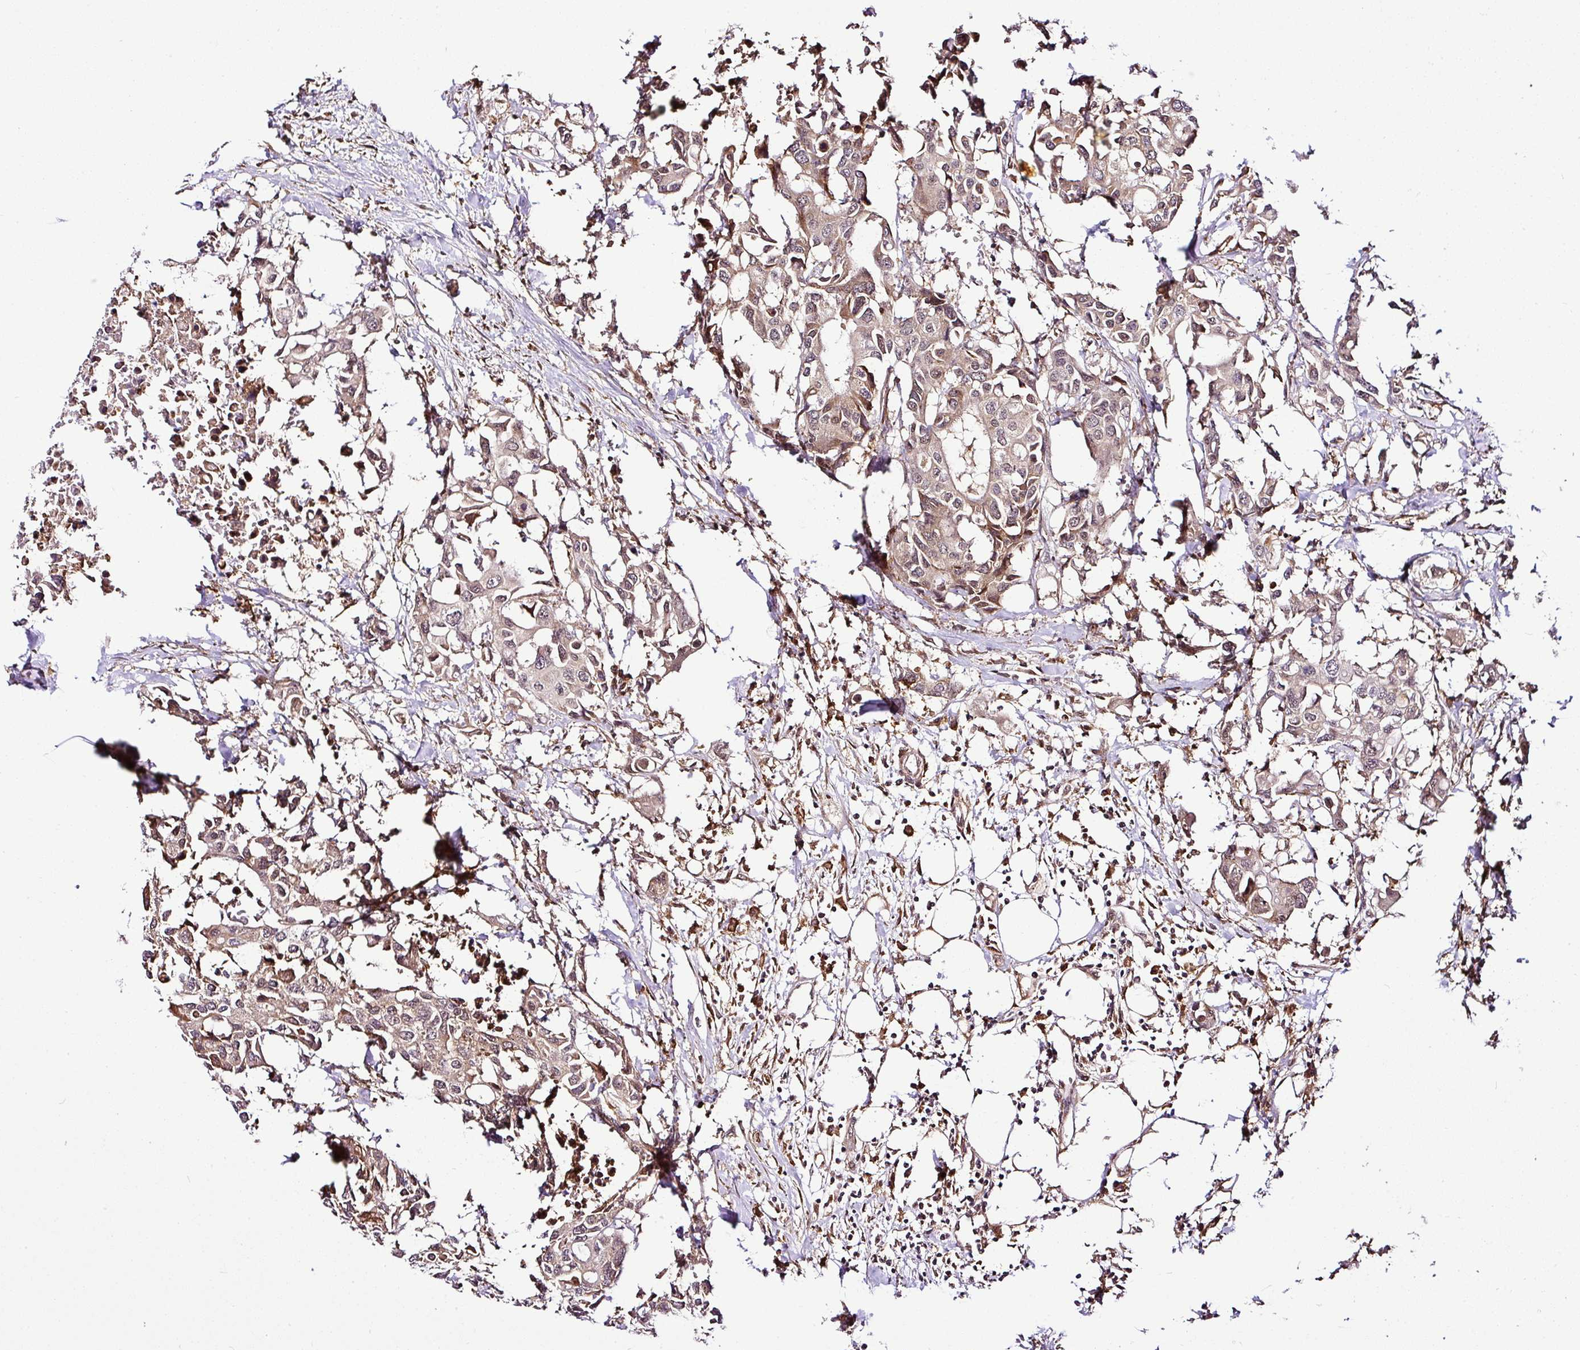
{"staining": {"intensity": "weak", "quantity": ">75%", "location": "cytoplasmic/membranous"}, "tissue": "colorectal cancer", "cell_type": "Tumor cells", "image_type": "cancer", "snomed": [{"axis": "morphology", "description": "Adenocarcinoma, NOS"}, {"axis": "topography", "description": "Colon"}], "caption": "High-magnification brightfield microscopy of adenocarcinoma (colorectal) stained with DAB (brown) and counterstained with hematoxylin (blue). tumor cells exhibit weak cytoplasmic/membranous expression is identified in approximately>75% of cells.", "gene": "FAM153A", "patient": {"sex": "male", "age": 77}}